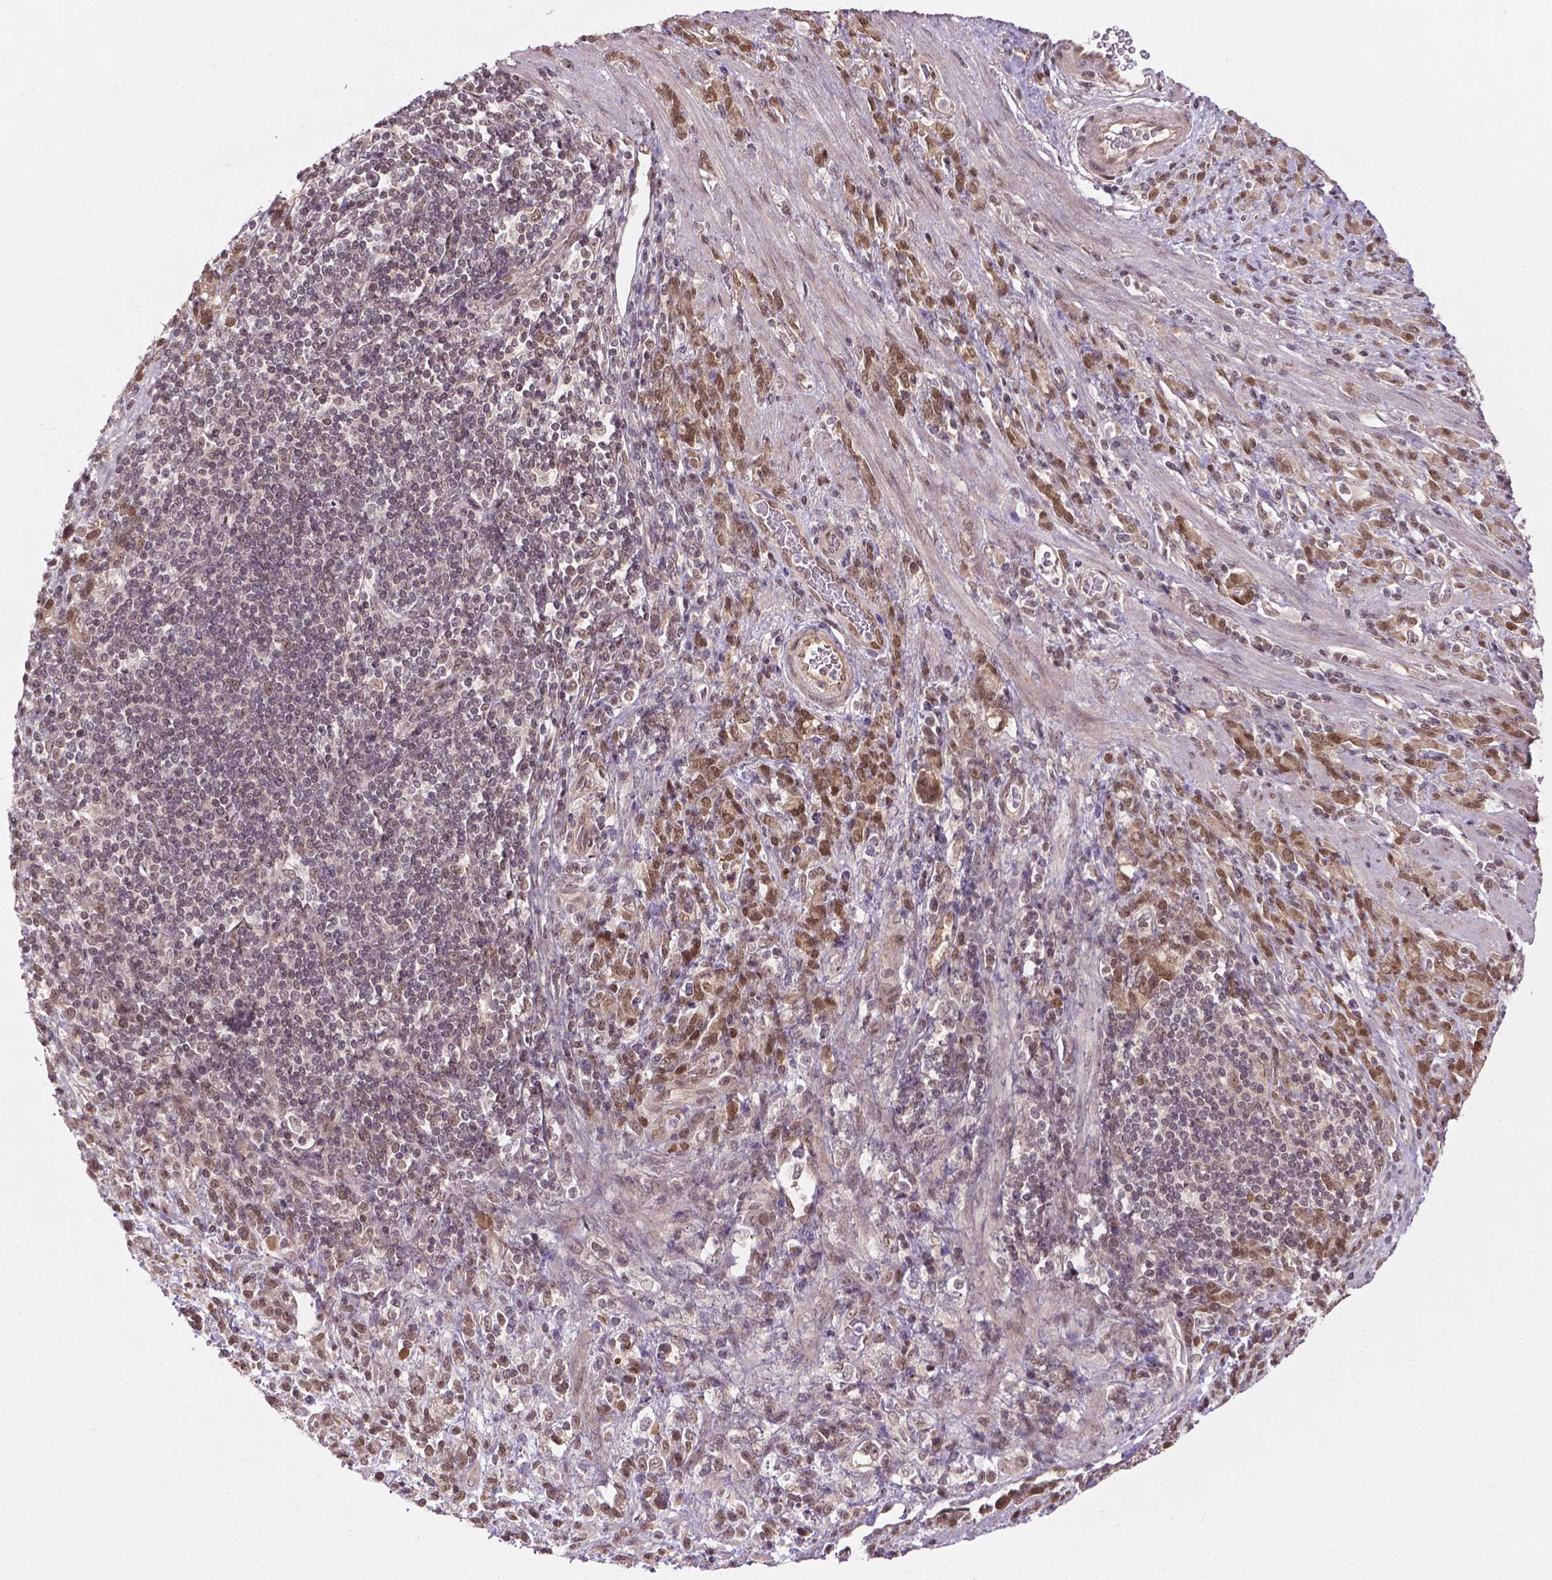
{"staining": {"intensity": "moderate", "quantity": ">75%", "location": "nuclear"}, "tissue": "stomach cancer", "cell_type": "Tumor cells", "image_type": "cancer", "snomed": [{"axis": "morphology", "description": "Adenocarcinoma, NOS"}, {"axis": "topography", "description": "Stomach"}], "caption": "This is an image of immunohistochemistry staining of adenocarcinoma (stomach), which shows moderate expression in the nuclear of tumor cells.", "gene": "ANKRD54", "patient": {"sex": "female", "age": 57}}